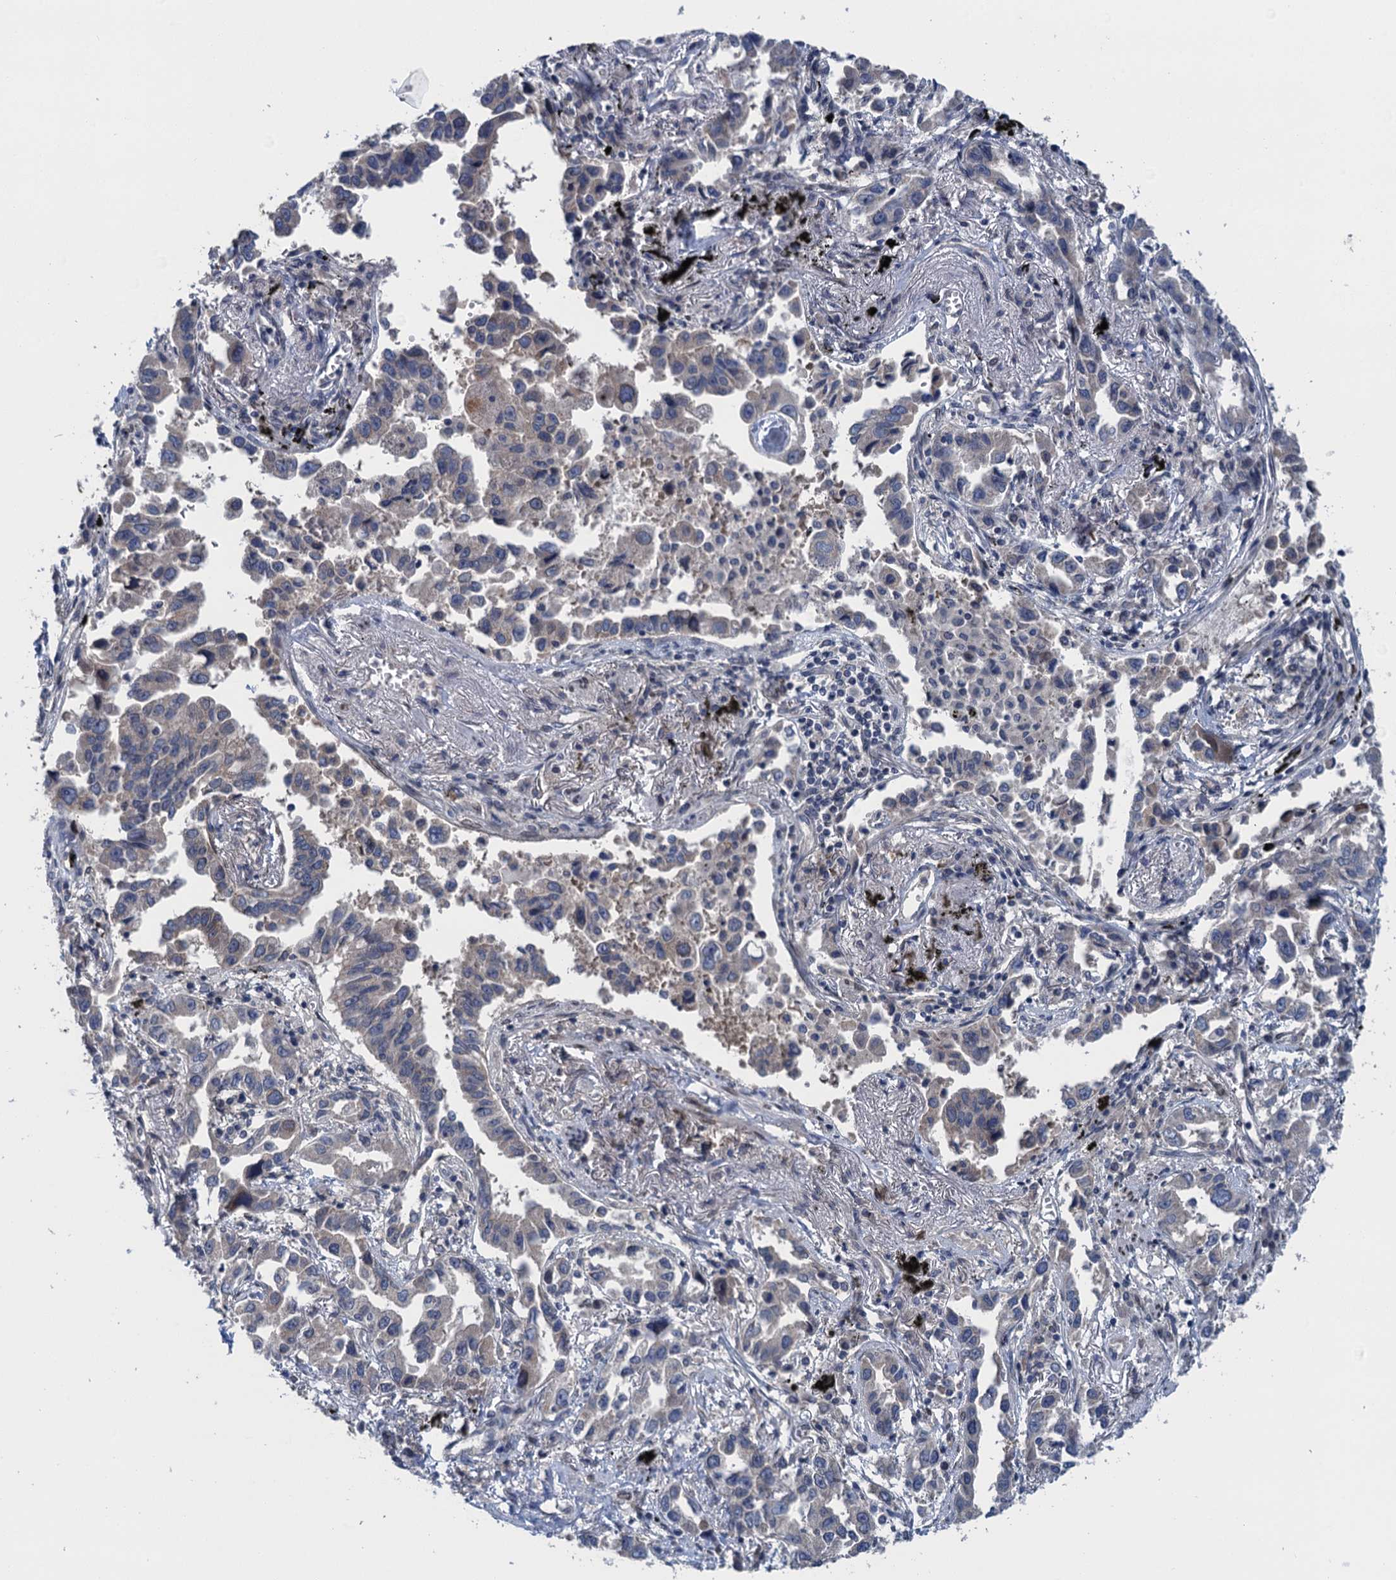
{"staining": {"intensity": "negative", "quantity": "none", "location": "none"}, "tissue": "lung cancer", "cell_type": "Tumor cells", "image_type": "cancer", "snomed": [{"axis": "morphology", "description": "Adenocarcinoma, NOS"}, {"axis": "topography", "description": "Lung"}], "caption": "Image shows no protein expression in tumor cells of adenocarcinoma (lung) tissue. (Stains: DAB (3,3'-diaminobenzidine) immunohistochemistry with hematoxylin counter stain, Microscopy: brightfield microscopy at high magnification).", "gene": "CTU2", "patient": {"sex": "male", "age": 67}}